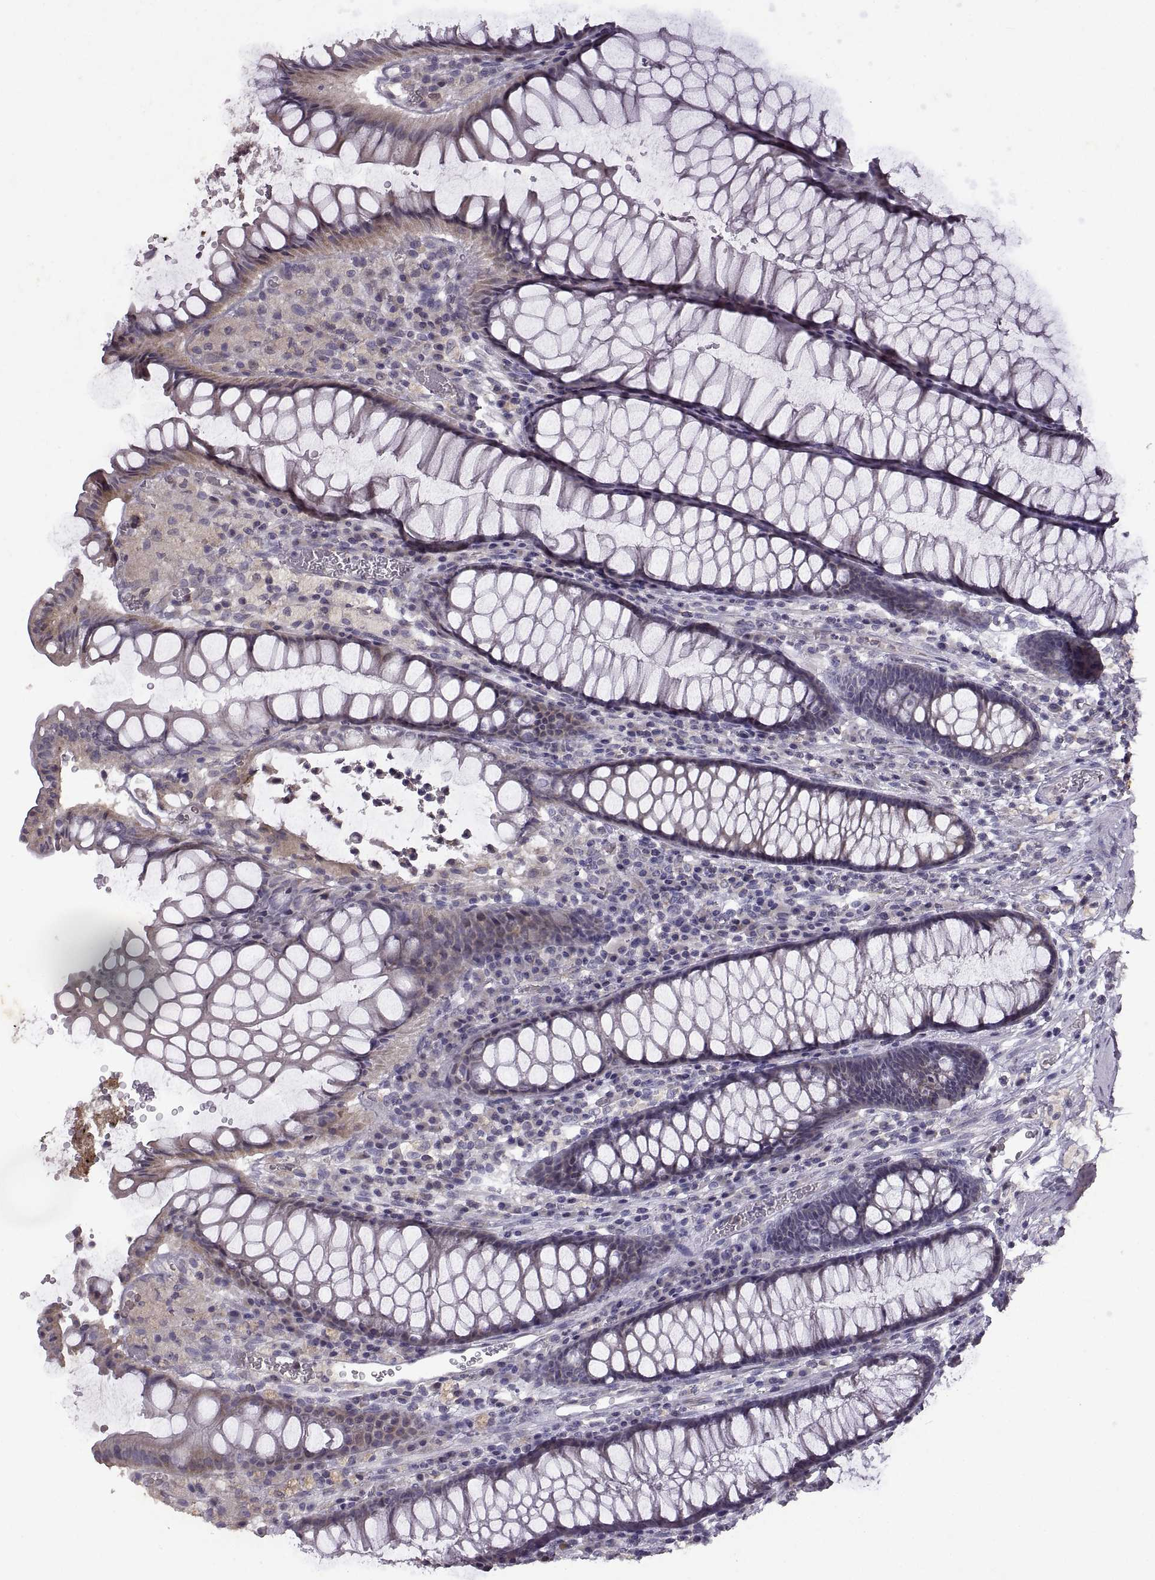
{"staining": {"intensity": "negative", "quantity": "none", "location": "none"}, "tissue": "rectum", "cell_type": "Glandular cells", "image_type": "normal", "snomed": [{"axis": "morphology", "description": "Normal tissue, NOS"}, {"axis": "topography", "description": "Rectum"}], "caption": "There is no significant staining in glandular cells of rectum.", "gene": "DEFB136", "patient": {"sex": "female", "age": 68}}